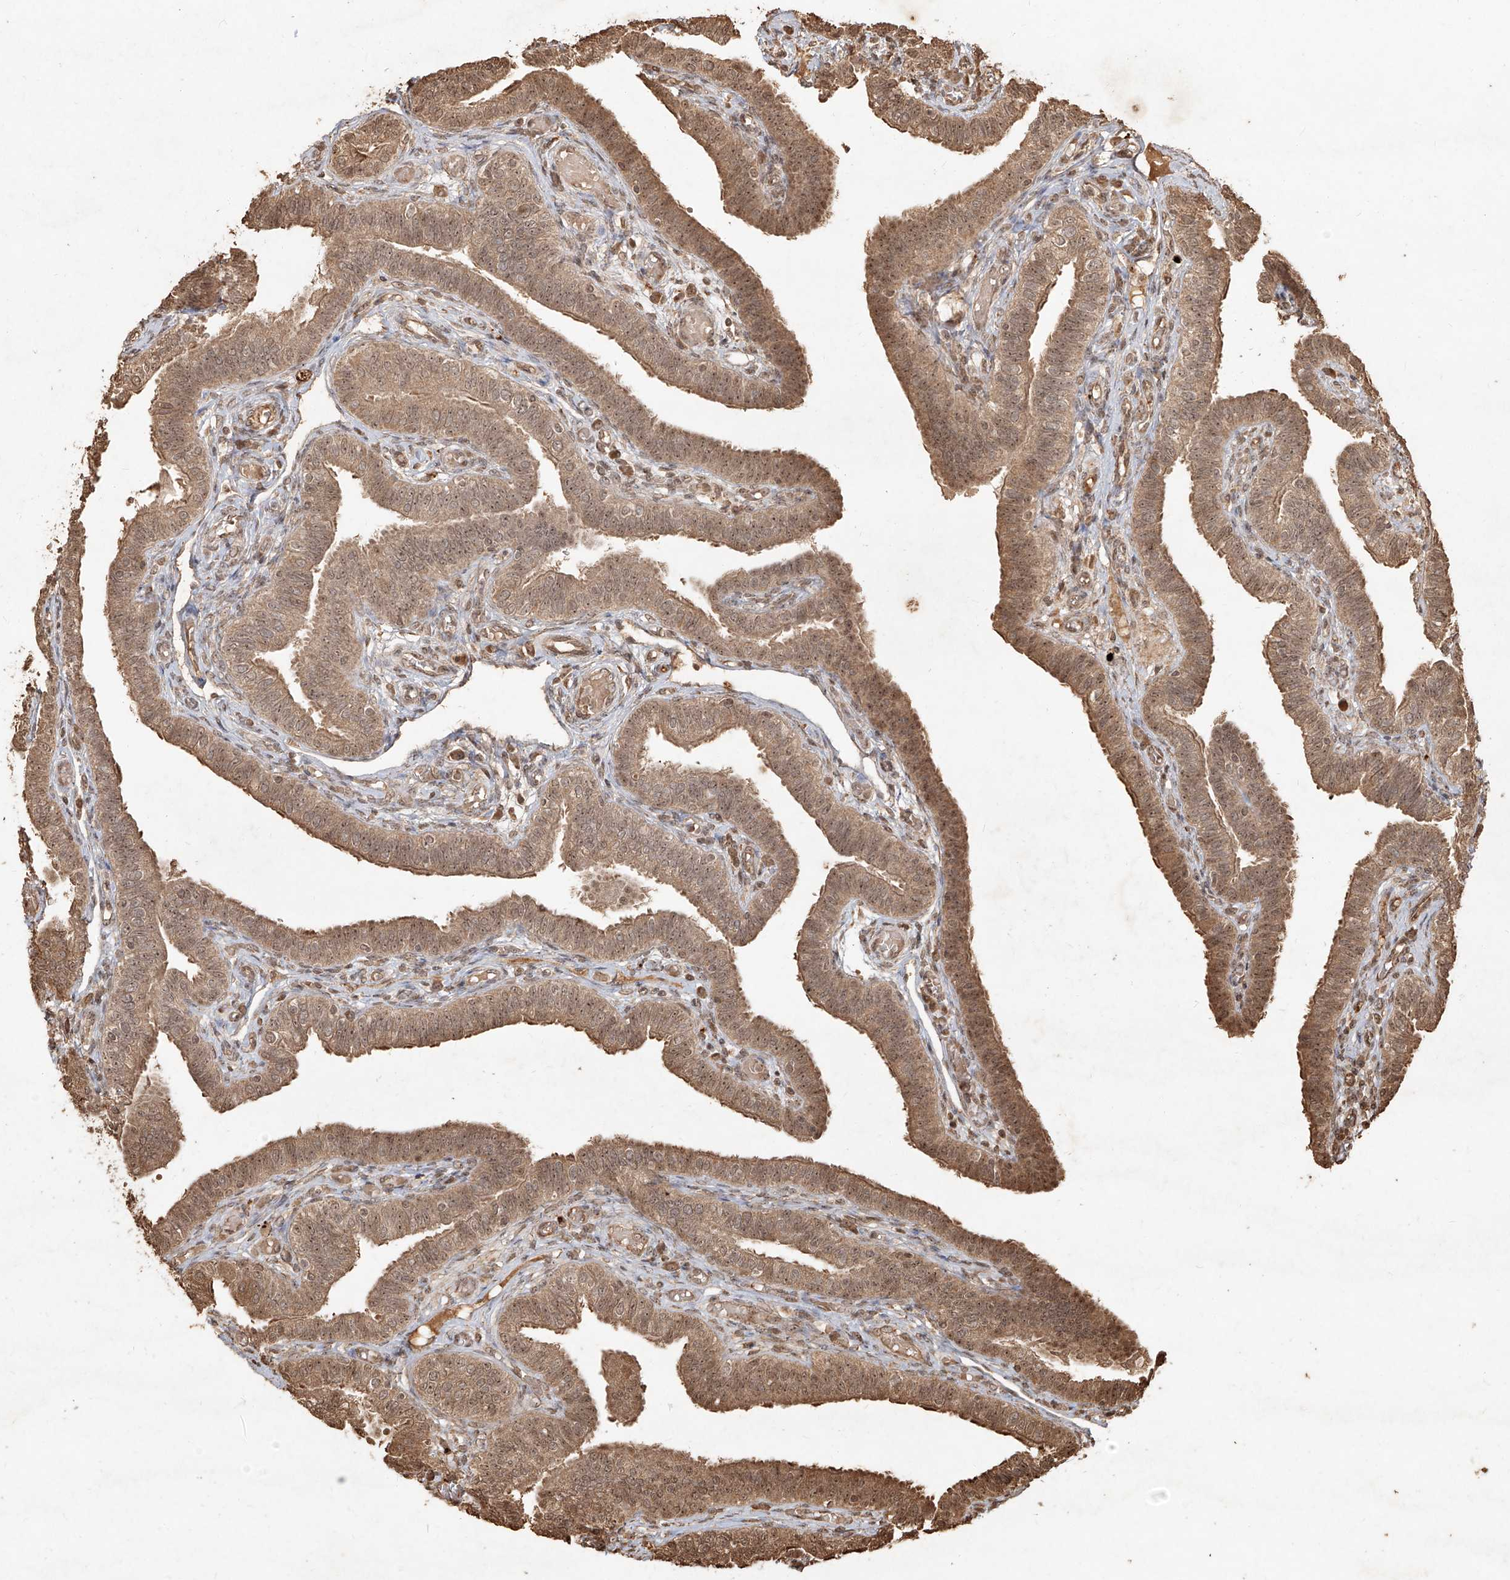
{"staining": {"intensity": "strong", "quantity": ">75%", "location": "cytoplasmic/membranous,nuclear"}, "tissue": "fallopian tube", "cell_type": "Glandular cells", "image_type": "normal", "snomed": [{"axis": "morphology", "description": "Normal tissue, NOS"}, {"axis": "topography", "description": "Fallopian tube"}], "caption": "Glandular cells show high levels of strong cytoplasmic/membranous,nuclear positivity in about >75% of cells in normal fallopian tube. (DAB = brown stain, brightfield microscopy at high magnification).", "gene": "UBE2K", "patient": {"sex": "female", "age": 39}}